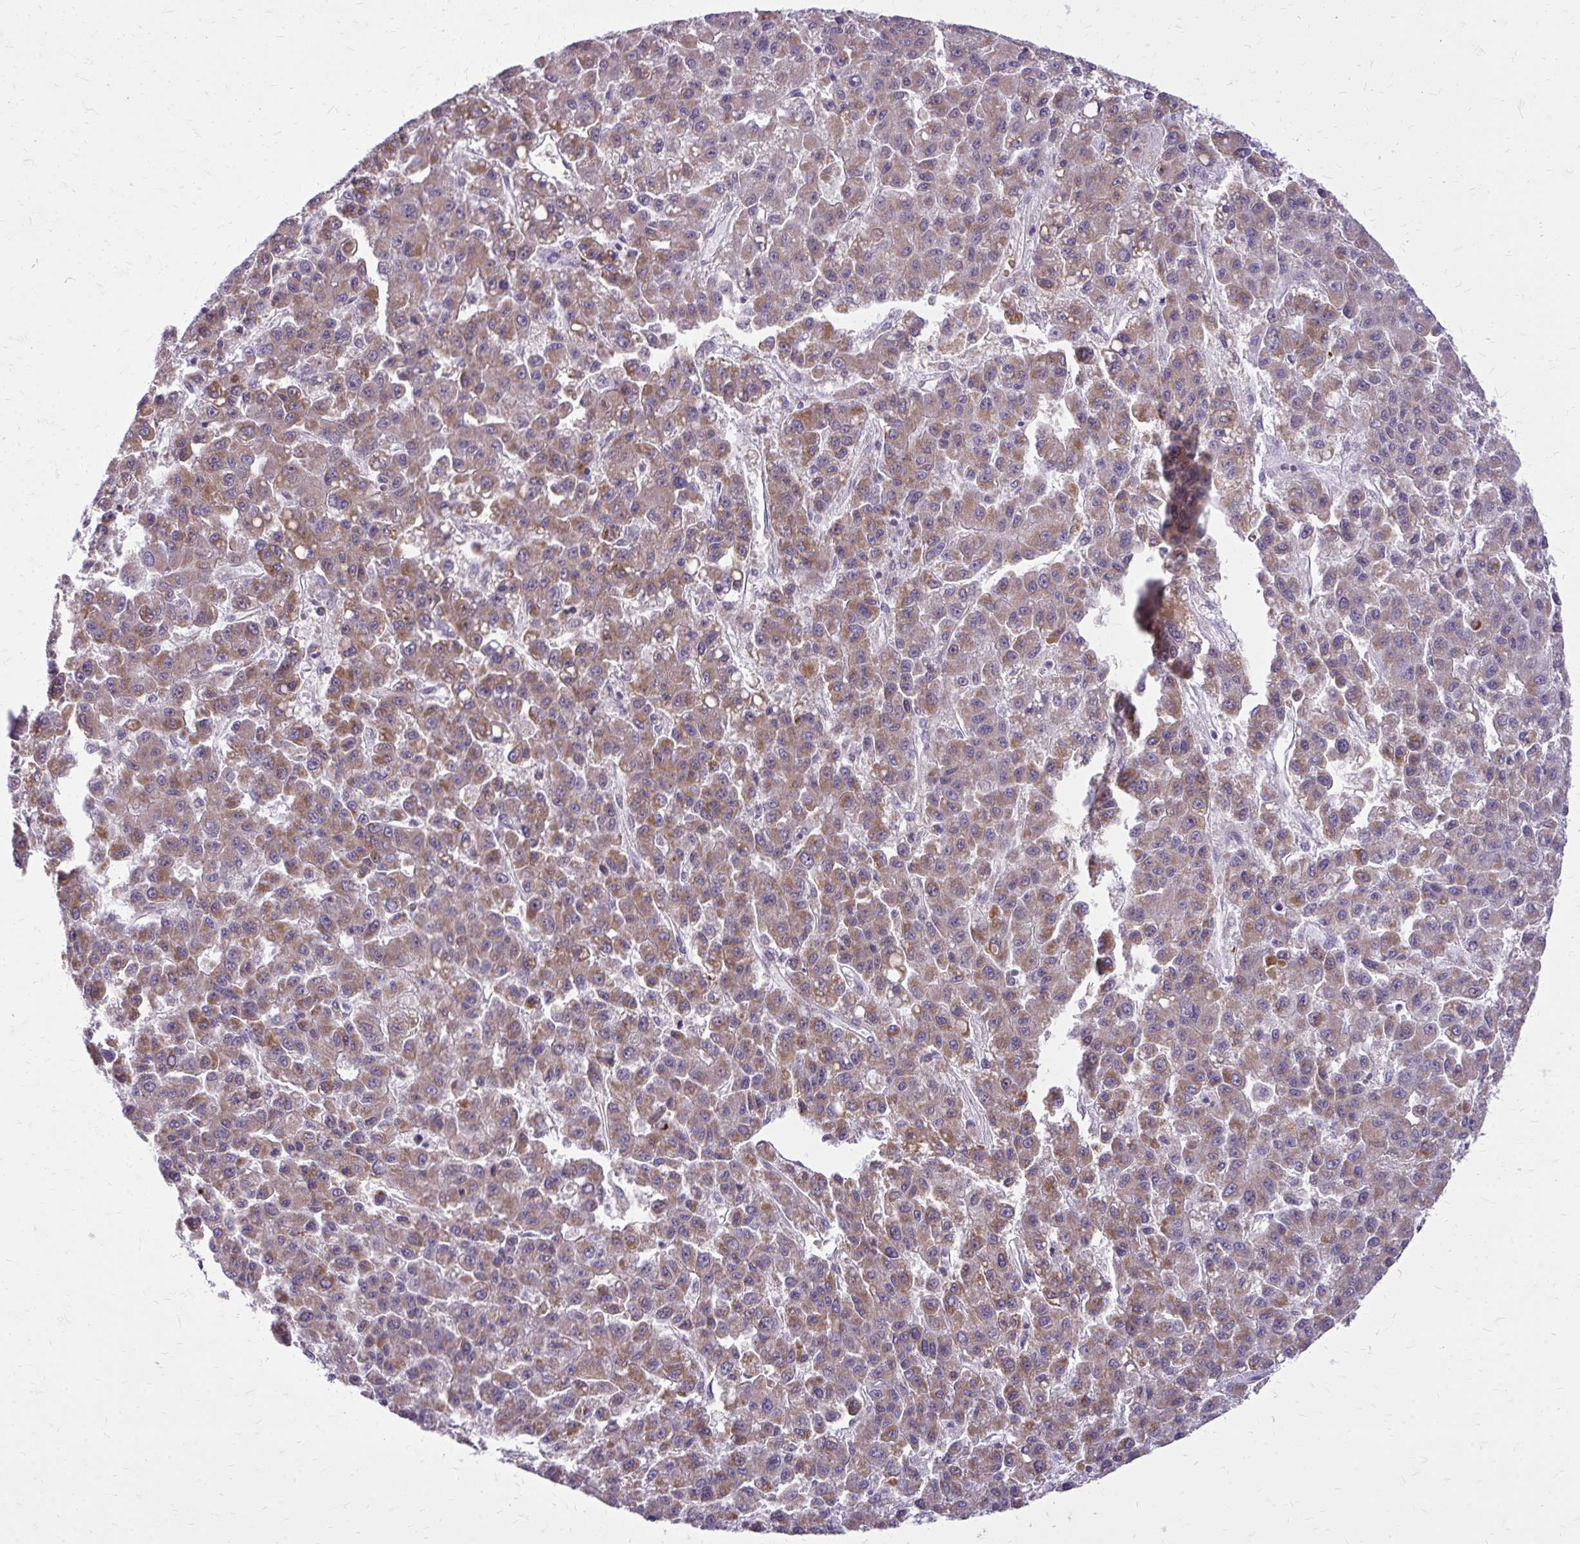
{"staining": {"intensity": "moderate", "quantity": ">75%", "location": "cytoplasmic/membranous"}, "tissue": "liver cancer", "cell_type": "Tumor cells", "image_type": "cancer", "snomed": [{"axis": "morphology", "description": "Carcinoma, Hepatocellular, NOS"}, {"axis": "topography", "description": "Liver"}], "caption": "Immunohistochemistry (IHC) of liver cancer demonstrates medium levels of moderate cytoplasmic/membranous staining in approximately >75% of tumor cells.", "gene": "IFIT1", "patient": {"sex": "male", "age": 70}}